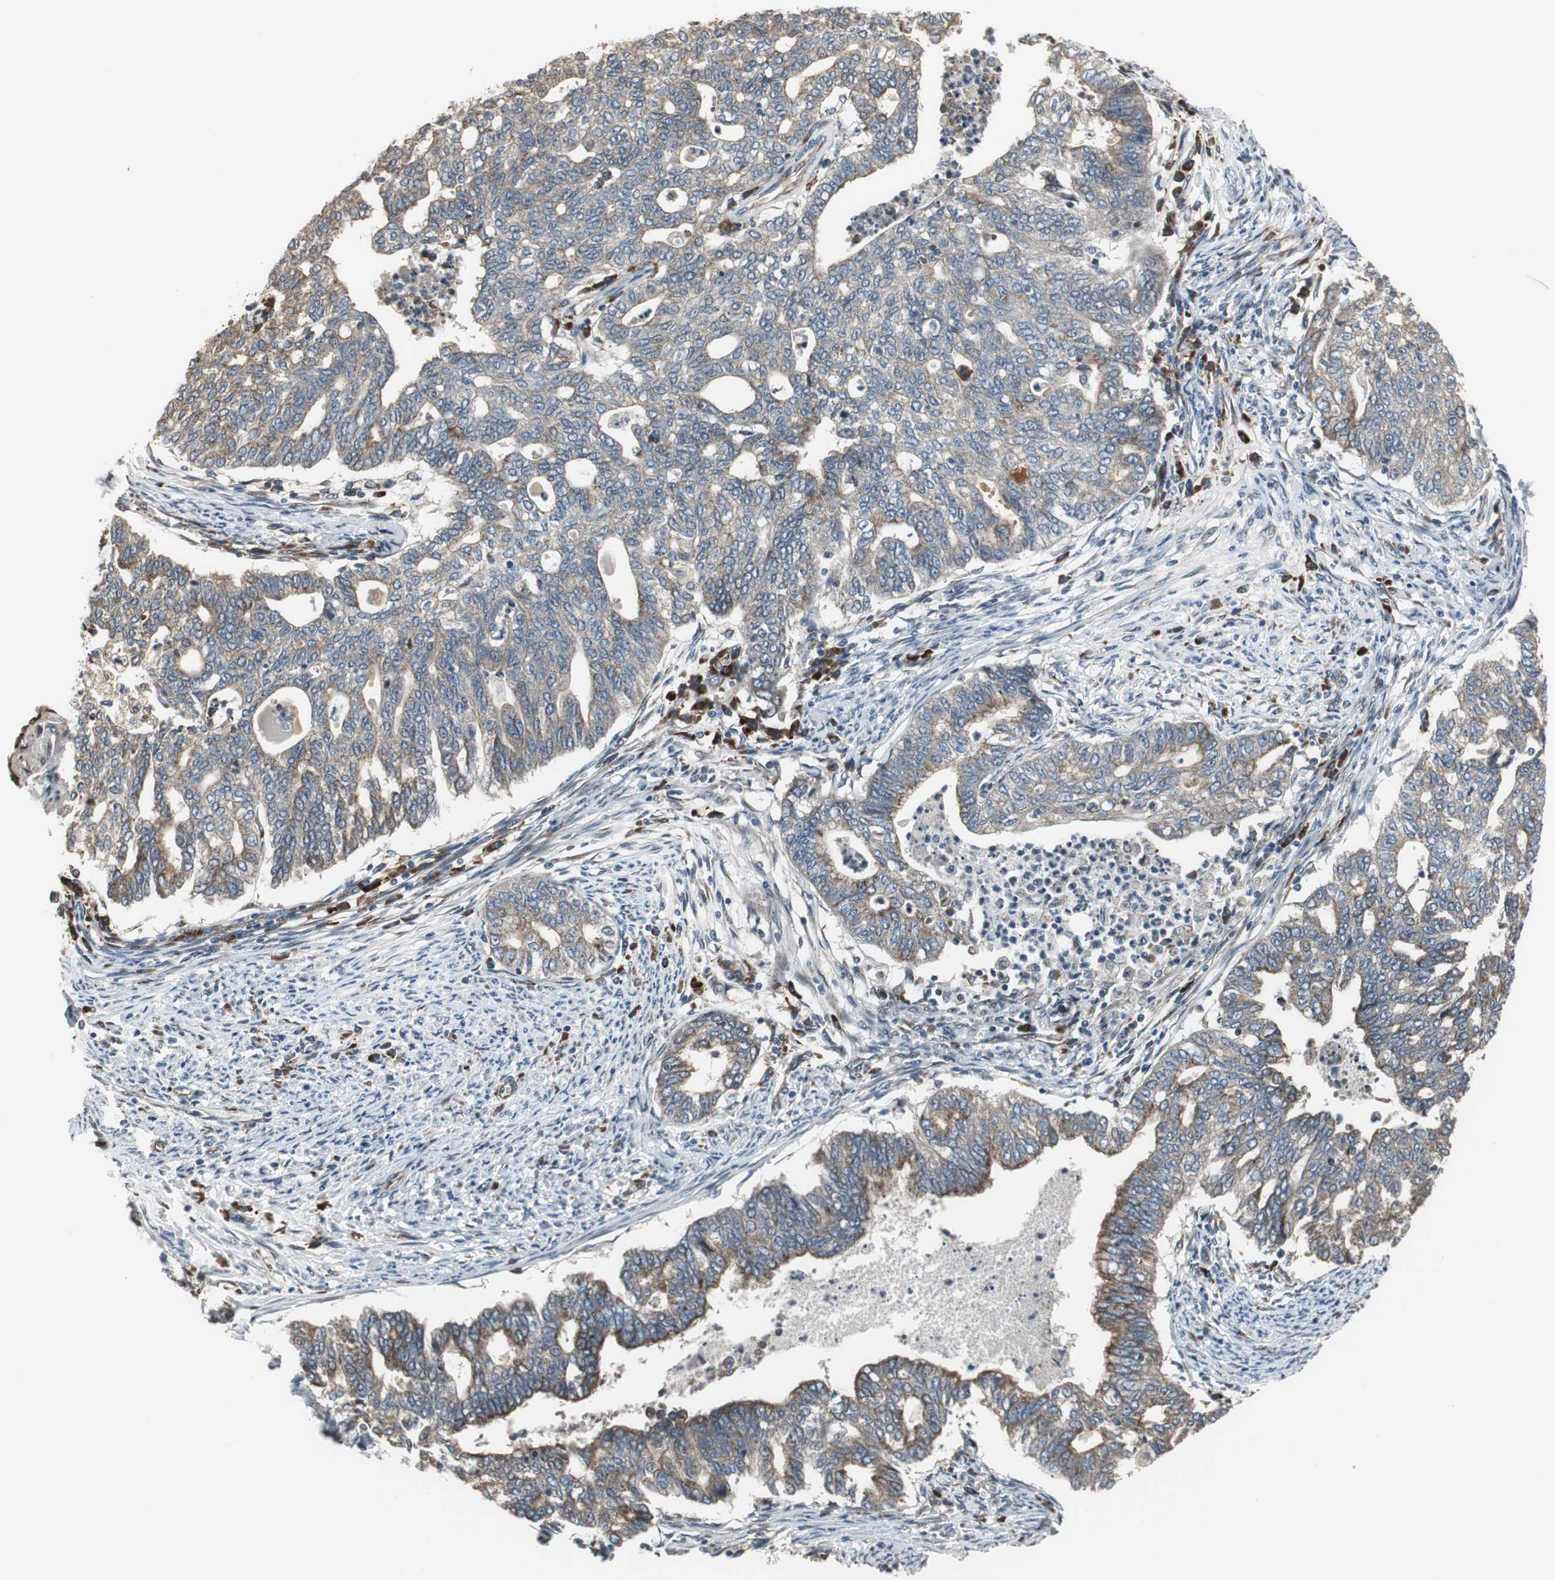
{"staining": {"intensity": "weak", "quantity": ">75%", "location": "cytoplasmic/membranous"}, "tissue": "endometrial cancer", "cell_type": "Tumor cells", "image_type": "cancer", "snomed": [{"axis": "morphology", "description": "Adenocarcinoma, NOS"}, {"axis": "topography", "description": "Endometrium"}], "caption": "Human endometrial cancer stained for a protein (brown) displays weak cytoplasmic/membranous positive staining in about >75% of tumor cells.", "gene": "CHP1", "patient": {"sex": "female", "age": 79}}